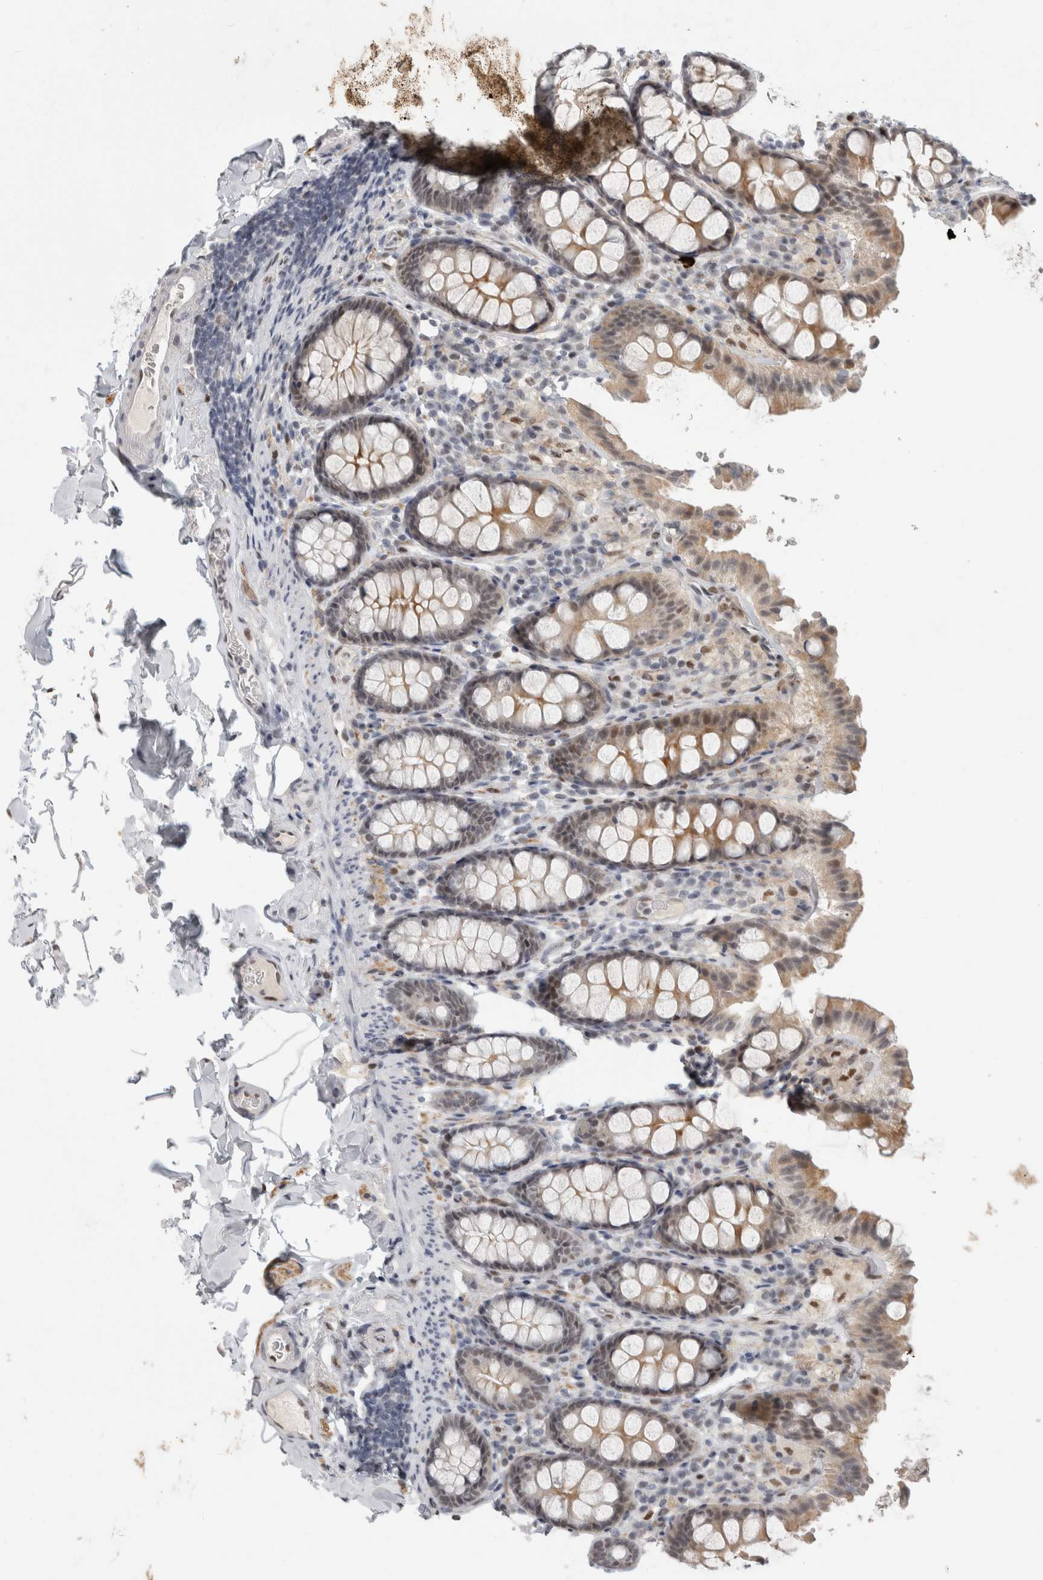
{"staining": {"intensity": "negative", "quantity": "none", "location": "none"}, "tissue": "colon", "cell_type": "Endothelial cells", "image_type": "normal", "snomed": [{"axis": "morphology", "description": "Normal tissue, NOS"}, {"axis": "topography", "description": "Colon"}, {"axis": "topography", "description": "Peripheral nerve tissue"}], "caption": "Protein analysis of normal colon demonstrates no significant expression in endothelial cells.", "gene": "SRARP", "patient": {"sex": "female", "age": 61}}